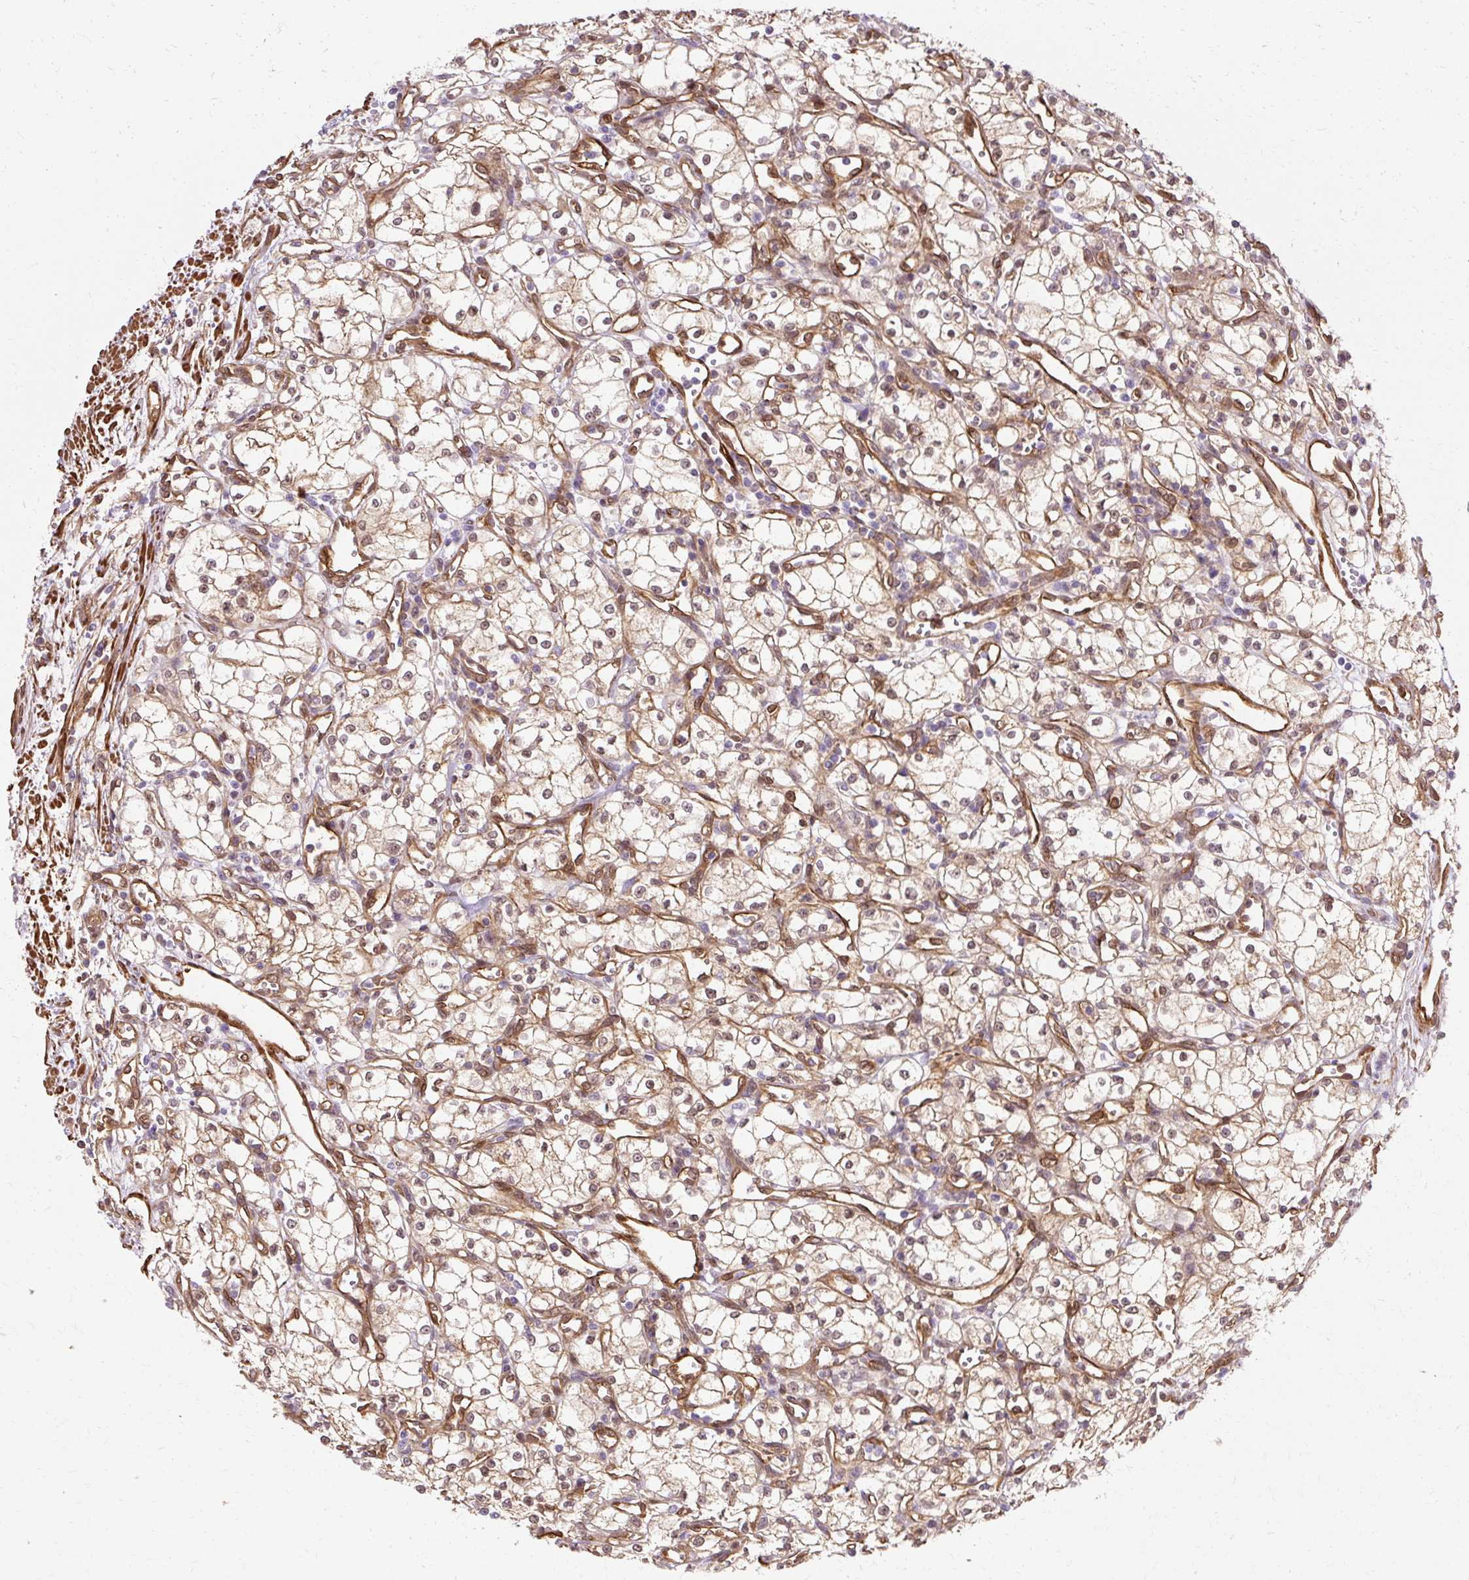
{"staining": {"intensity": "moderate", "quantity": "25%-75%", "location": "cytoplasmic/membranous,nuclear"}, "tissue": "renal cancer", "cell_type": "Tumor cells", "image_type": "cancer", "snomed": [{"axis": "morphology", "description": "Adenocarcinoma, NOS"}, {"axis": "topography", "description": "Kidney"}], "caption": "Immunohistochemistry of adenocarcinoma (renal) displays medium levels of moderate cytoplasmic/membranous and nuclear positivity in approximately 25%-75% of tumor cells.", "gene": "CNN3", "patient": {"sex": "male", "age": 59}}